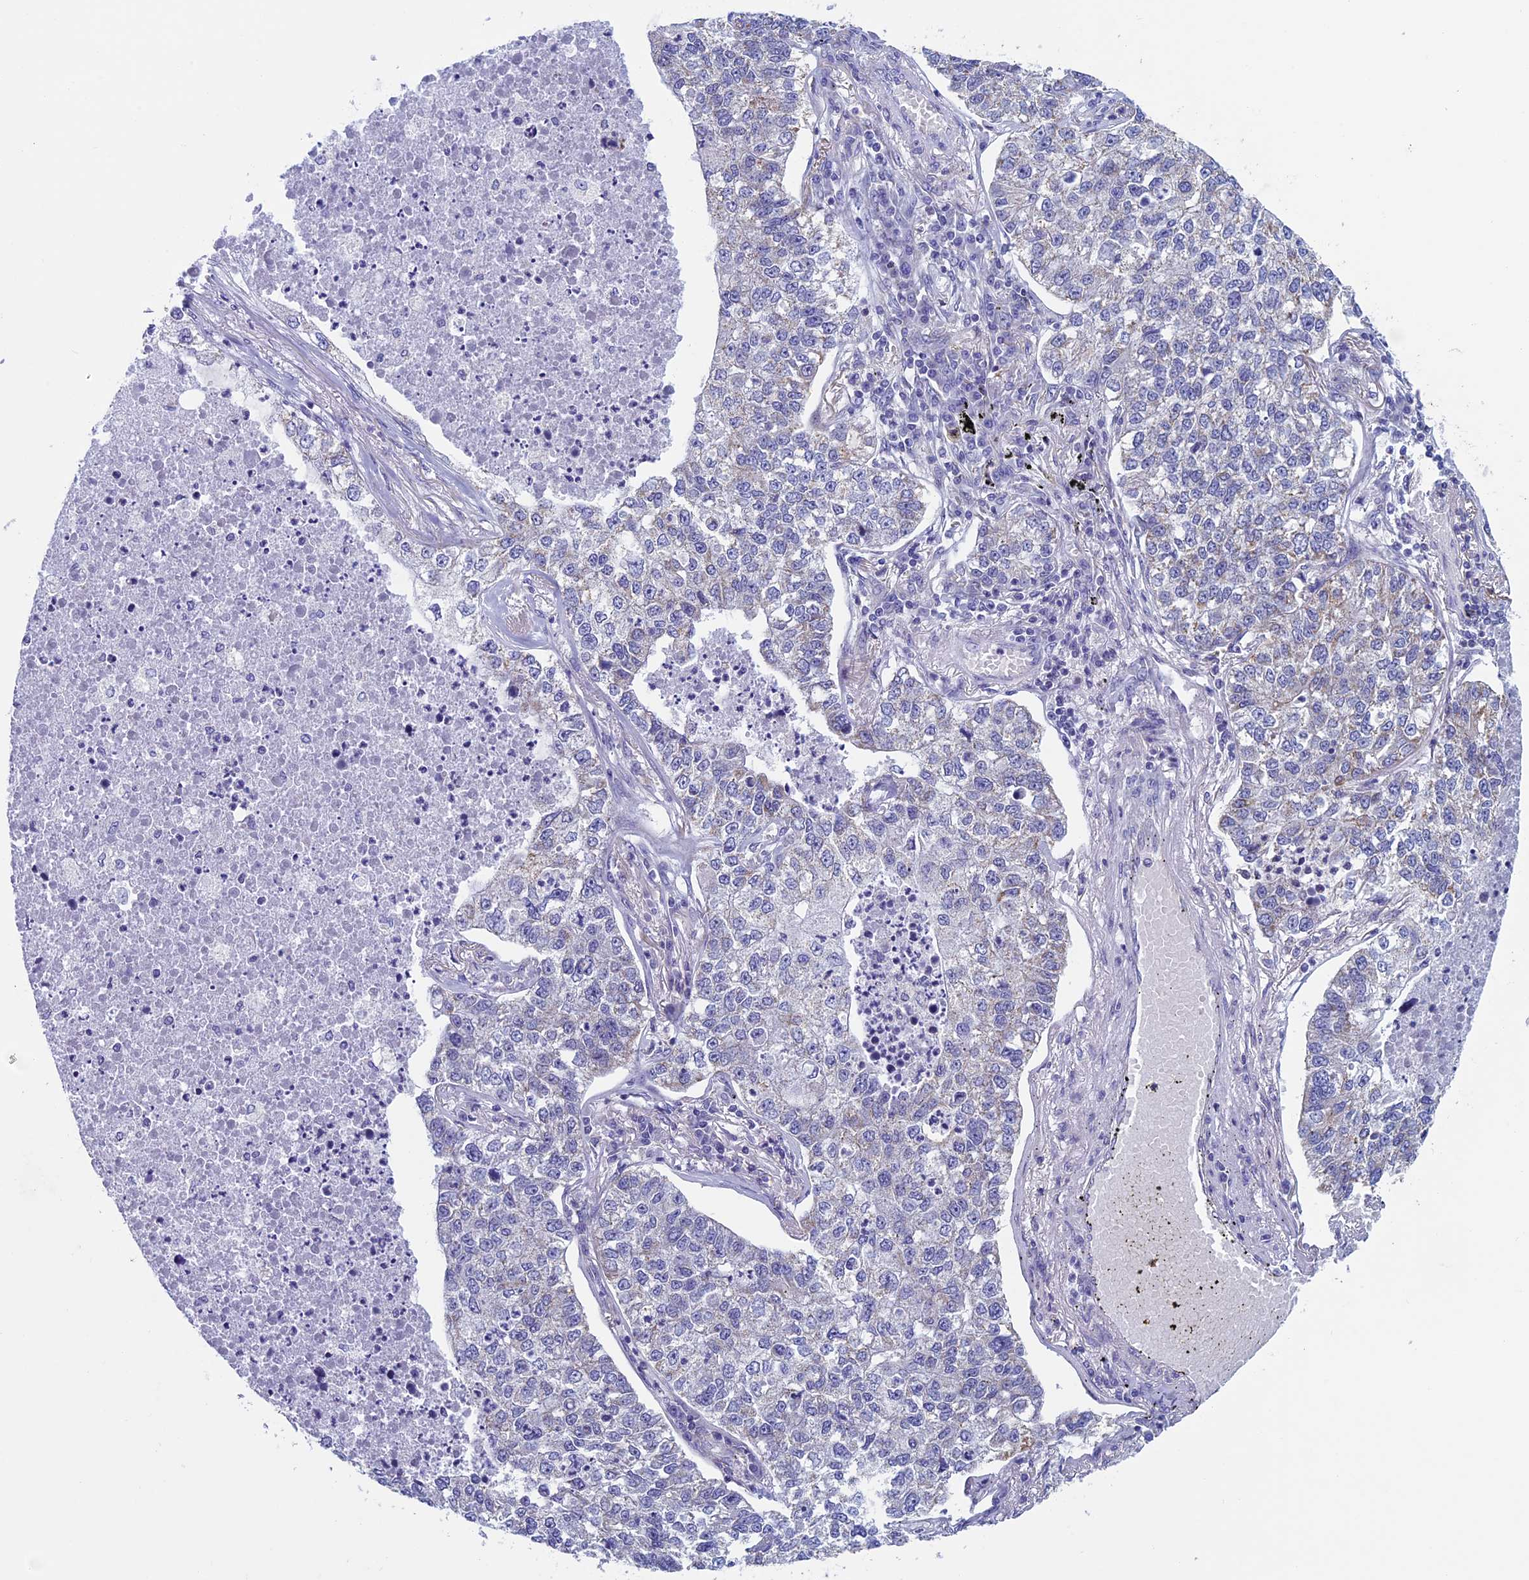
{"staining": {"intensity": "negative", "quantity": "none", "location": "none"}, "tissue": "lung cancer", "cell_type": "Tumor cells", "image_type": "cancer", "snomed": [{"axis": "morphology", "description": "Adenocarcinoma, NOS"}, {"axis": "topography", "description": "Lung"}], "caption": "This image is of lung cancer stained with immunohistochemistry to label a protein in brown with the nuclei are counter-stained blue. There is no staining in tumor cells. (DAB (3,3'-diaminobenzidine) IHC, high magnification).", "gene": "MFSD12", "patient": {"sex": "male", "age": 49}}